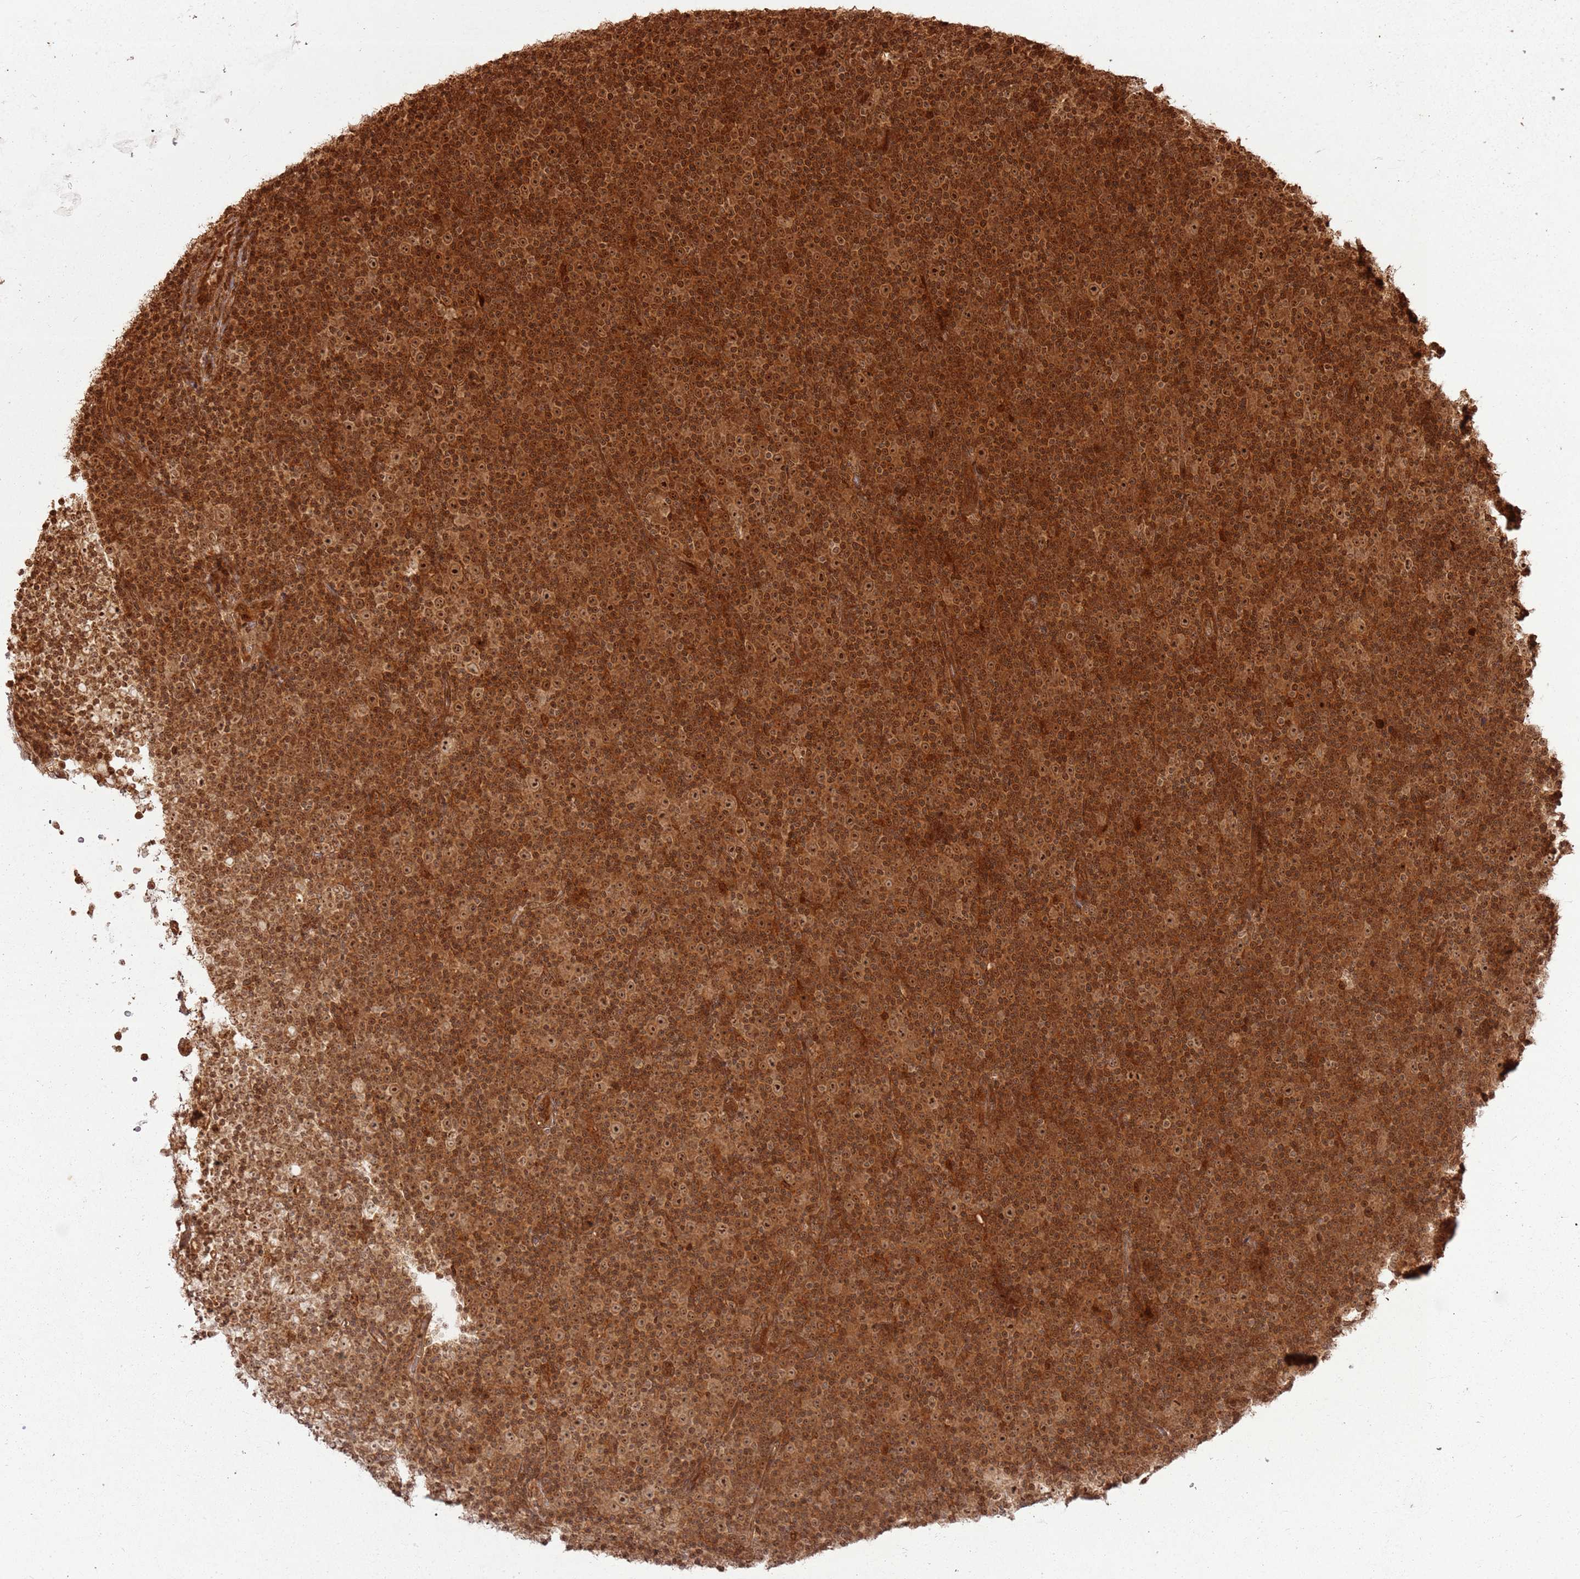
{"staining": {"intensity": "strong", "quantity": ">75%", "location": "cytoplasmic/membranous,nuclear"}, "tissue": "lymphoma", "cell_type": "Tumor cells", "image_type": "cancer", "snomed": [{"axis": "morphology", "description": "Malignant lymphoma, non-Hodgkin's type, Low grade"}, {"axis": "topography", "description": "Lymph node"}], "caption": "Human lymphoma stained for a protein (brown) reveals strong cytoplasmic/membranous and nuclear positive positivity in approximately >75% of tumor cells.", "gene": "TBC1D13", "patient": {"sex": "female", "age": 67}}